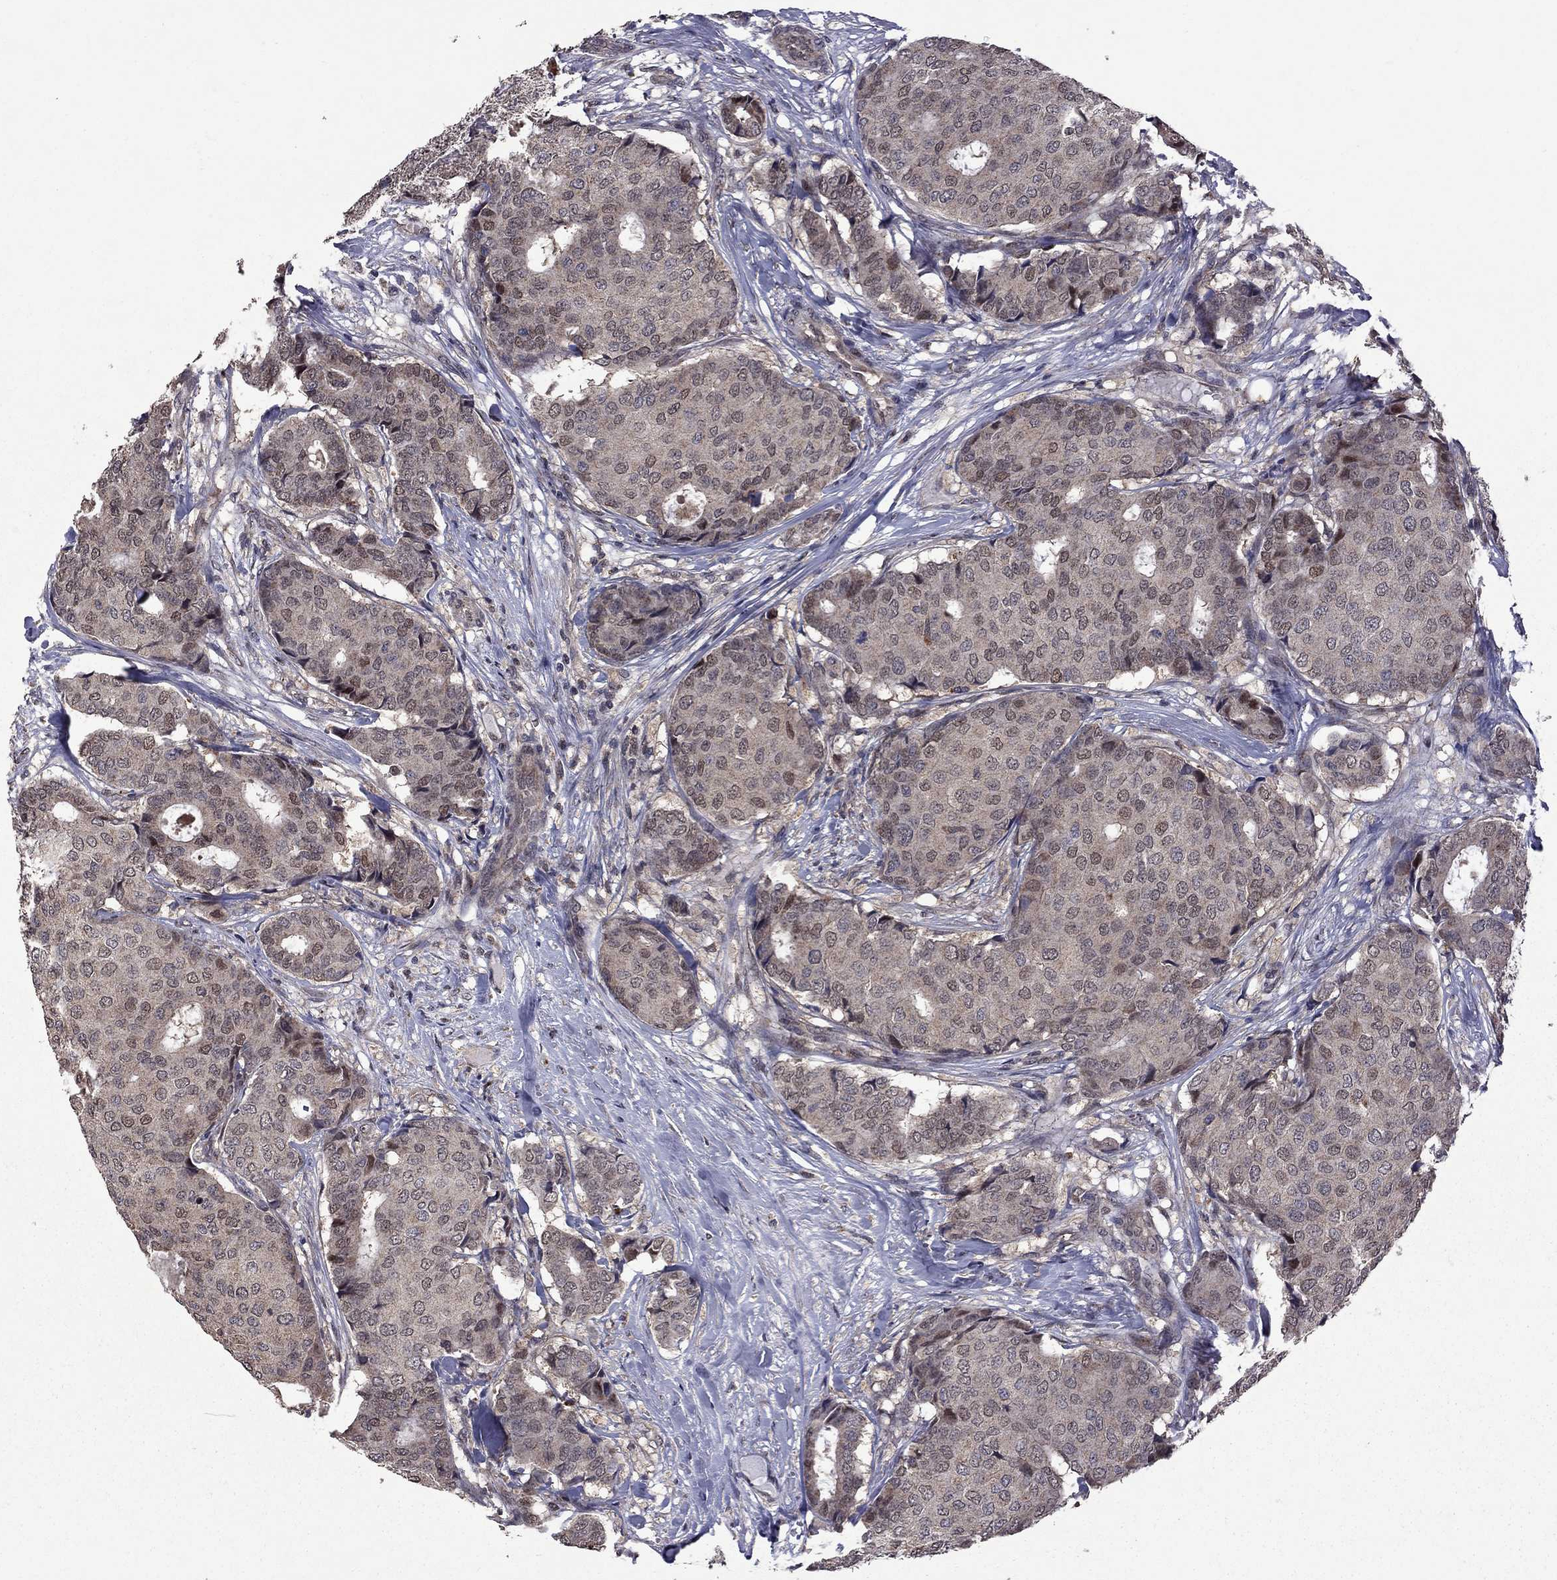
{"staining": {"intensity": "weak", "quantity": ">75%", "location": "cytoplasmic/membranous"}, "tissue": "breast cancer", "cell_type": "Tumor cells", "image_type": "cancer", "snomed": [{"axis": "morphology", "description": "Duct carcinoma"}, {"axis": "topography", "description": "Breast"}], "caption": "Protein staining of infiltrating ductal carcinoma (breast) tissue displays weak cytoplasmic/membranous staining in approximately >75% of tumor cells.", "gene": "IPP", "patient": {"sex": "female", "age": 75}}